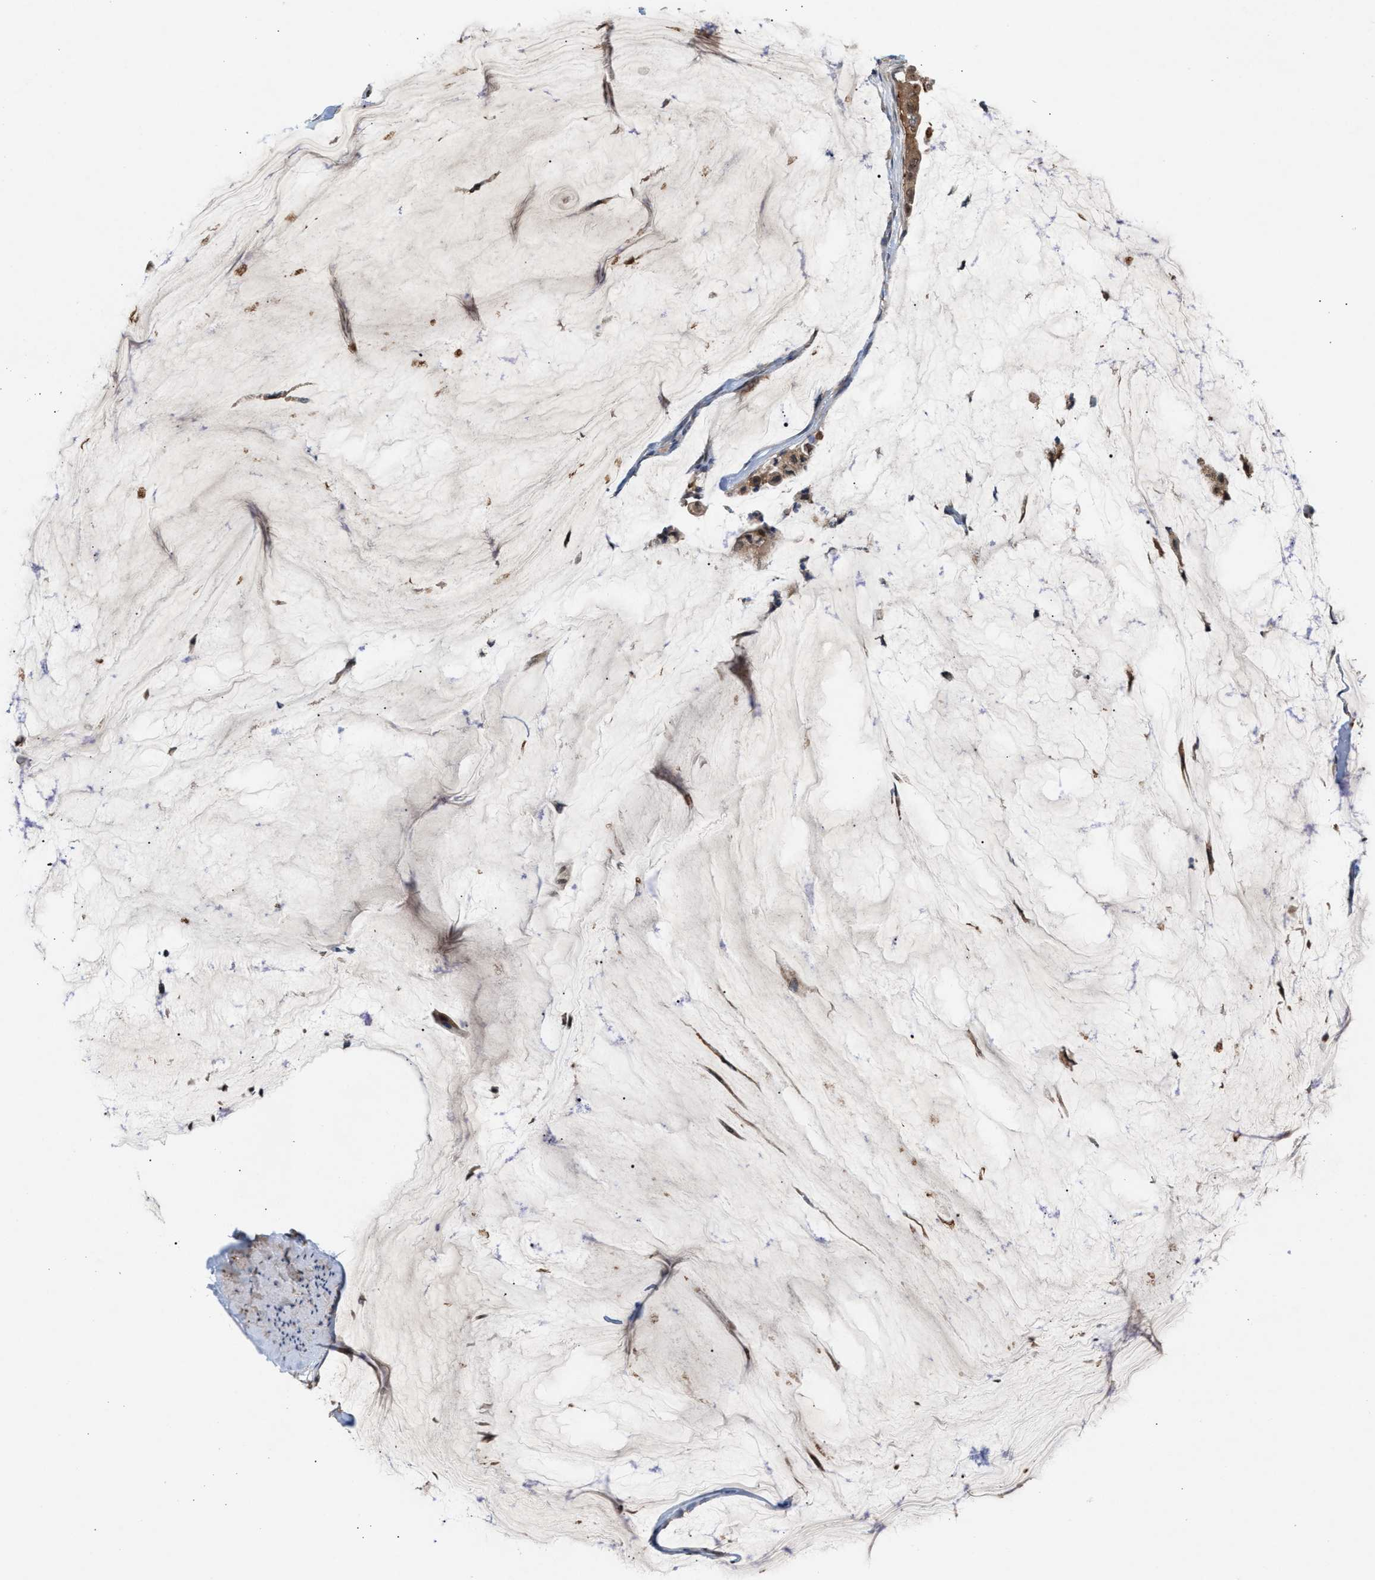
{"staining": {"intensity": "strong", "quantity": ">75%", "location": "cytoplasmic/membranous,nuclear"}, "tissue": "pancreatic cancer", "cell_type": "Tumor cells", "image_type": "cancer", "snomed": [{"axis": "morphology", "description": "Adenocarcinoma, NOS"}, {"axis": "topography", "description": "Pancreas"}], "caption": "The immunohistochemical stain shows strong cytoplasmic/membranous and nuclear staining in tumor cells of adenocarcinoma (pancreatic) tissue.", "gene": "GLOD4", "patient": {"sex": "male", "age": 41}}